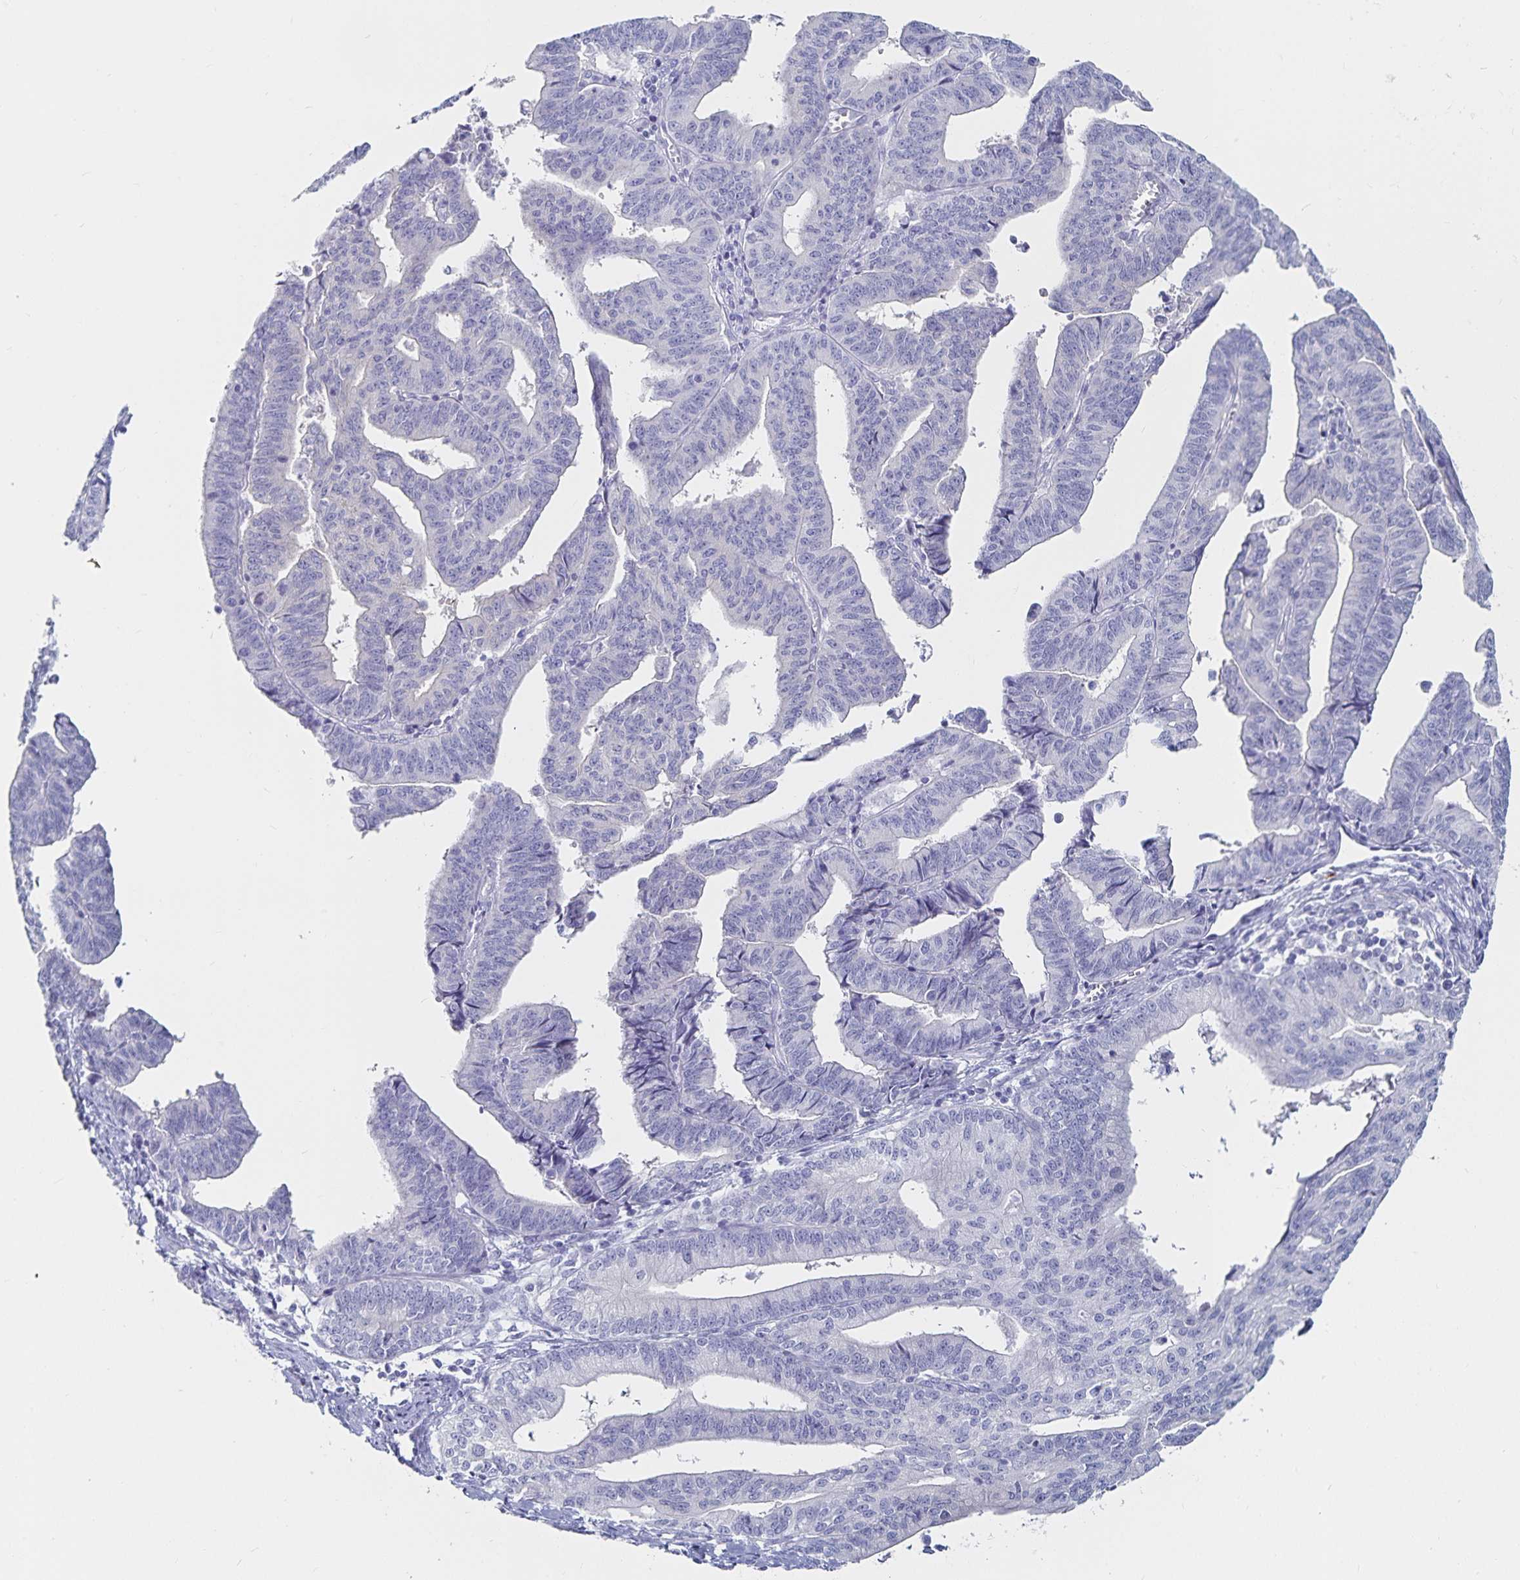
{"staining": {"intensity": "negative", "quantity": "none", "location": "none"}, "tissue": "endometrial cancer", "cell_type": "Tumor cells", "image_type": "cancer", "snomed": [{"axis": "morphology", "description": "Adenocarcinoma, NOS"}, {"axis": "topography", "description": "Endometrium"}], "caption": "This is a micrograph of immunohistochemistry (IHC) staining of adenocarcinoma (endometrial), which shows no staining in tumor cells.", "gene": "TNIP1", "patient": {"sex": "female", "age": 65}}